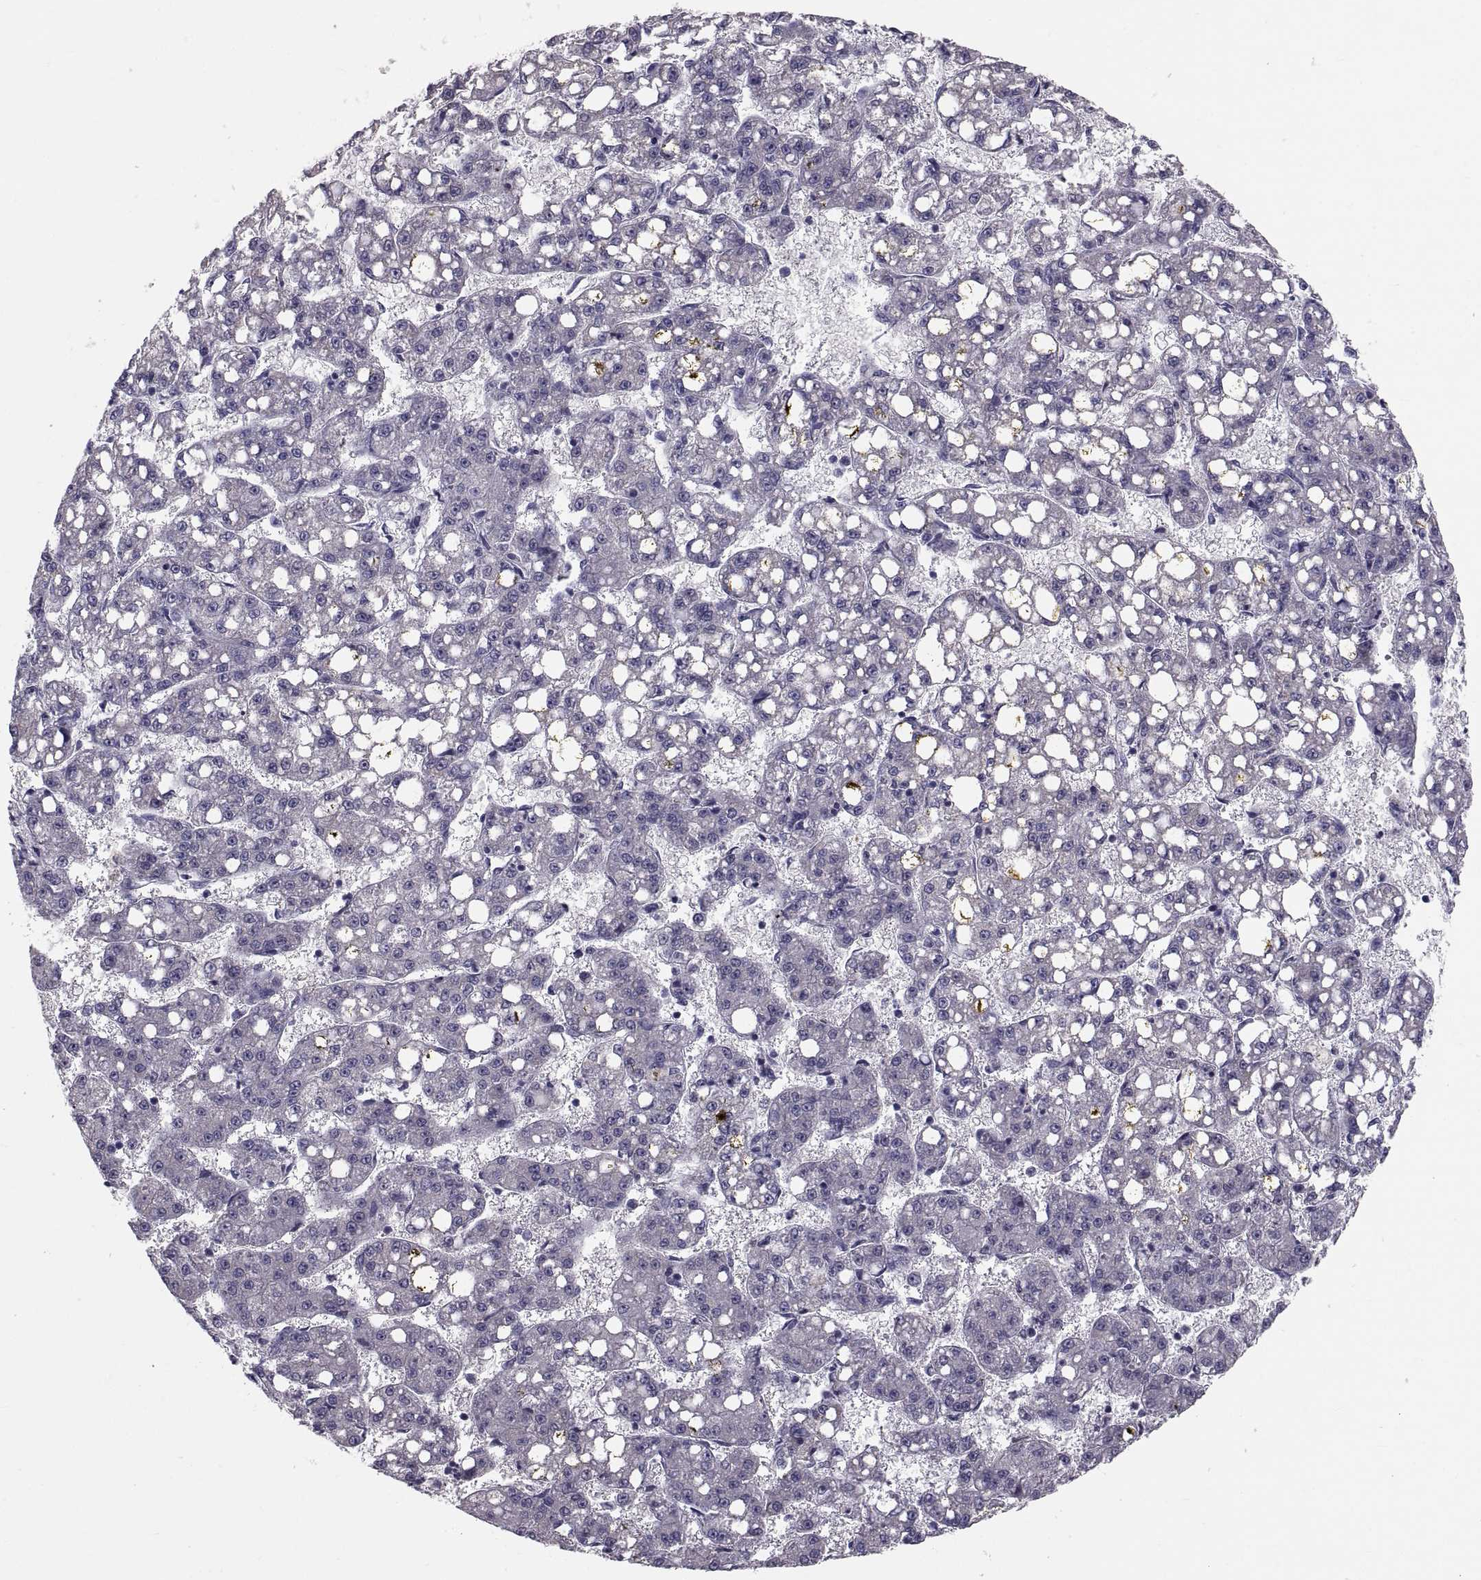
{"staining": {"intensity": "negative", "quantity": "none", "location": "none"}, "tissue": "liver cancer", "cell_type": "Tumor cells", "image_type": "cancer", "snomed": [{"axis": "morphology", "description": "Carcinoma, Hepatocellular, NOS"}, {"axis": "topography", "description": "Liver"}], "caption": "Immunohistochemistry (IHC) micrograph of liver cancer stained for a protein (brown), which displays no positivity in tumor cells.", "gene": "PDZRN4", "patient": {"sex": "female", "age": 65}}